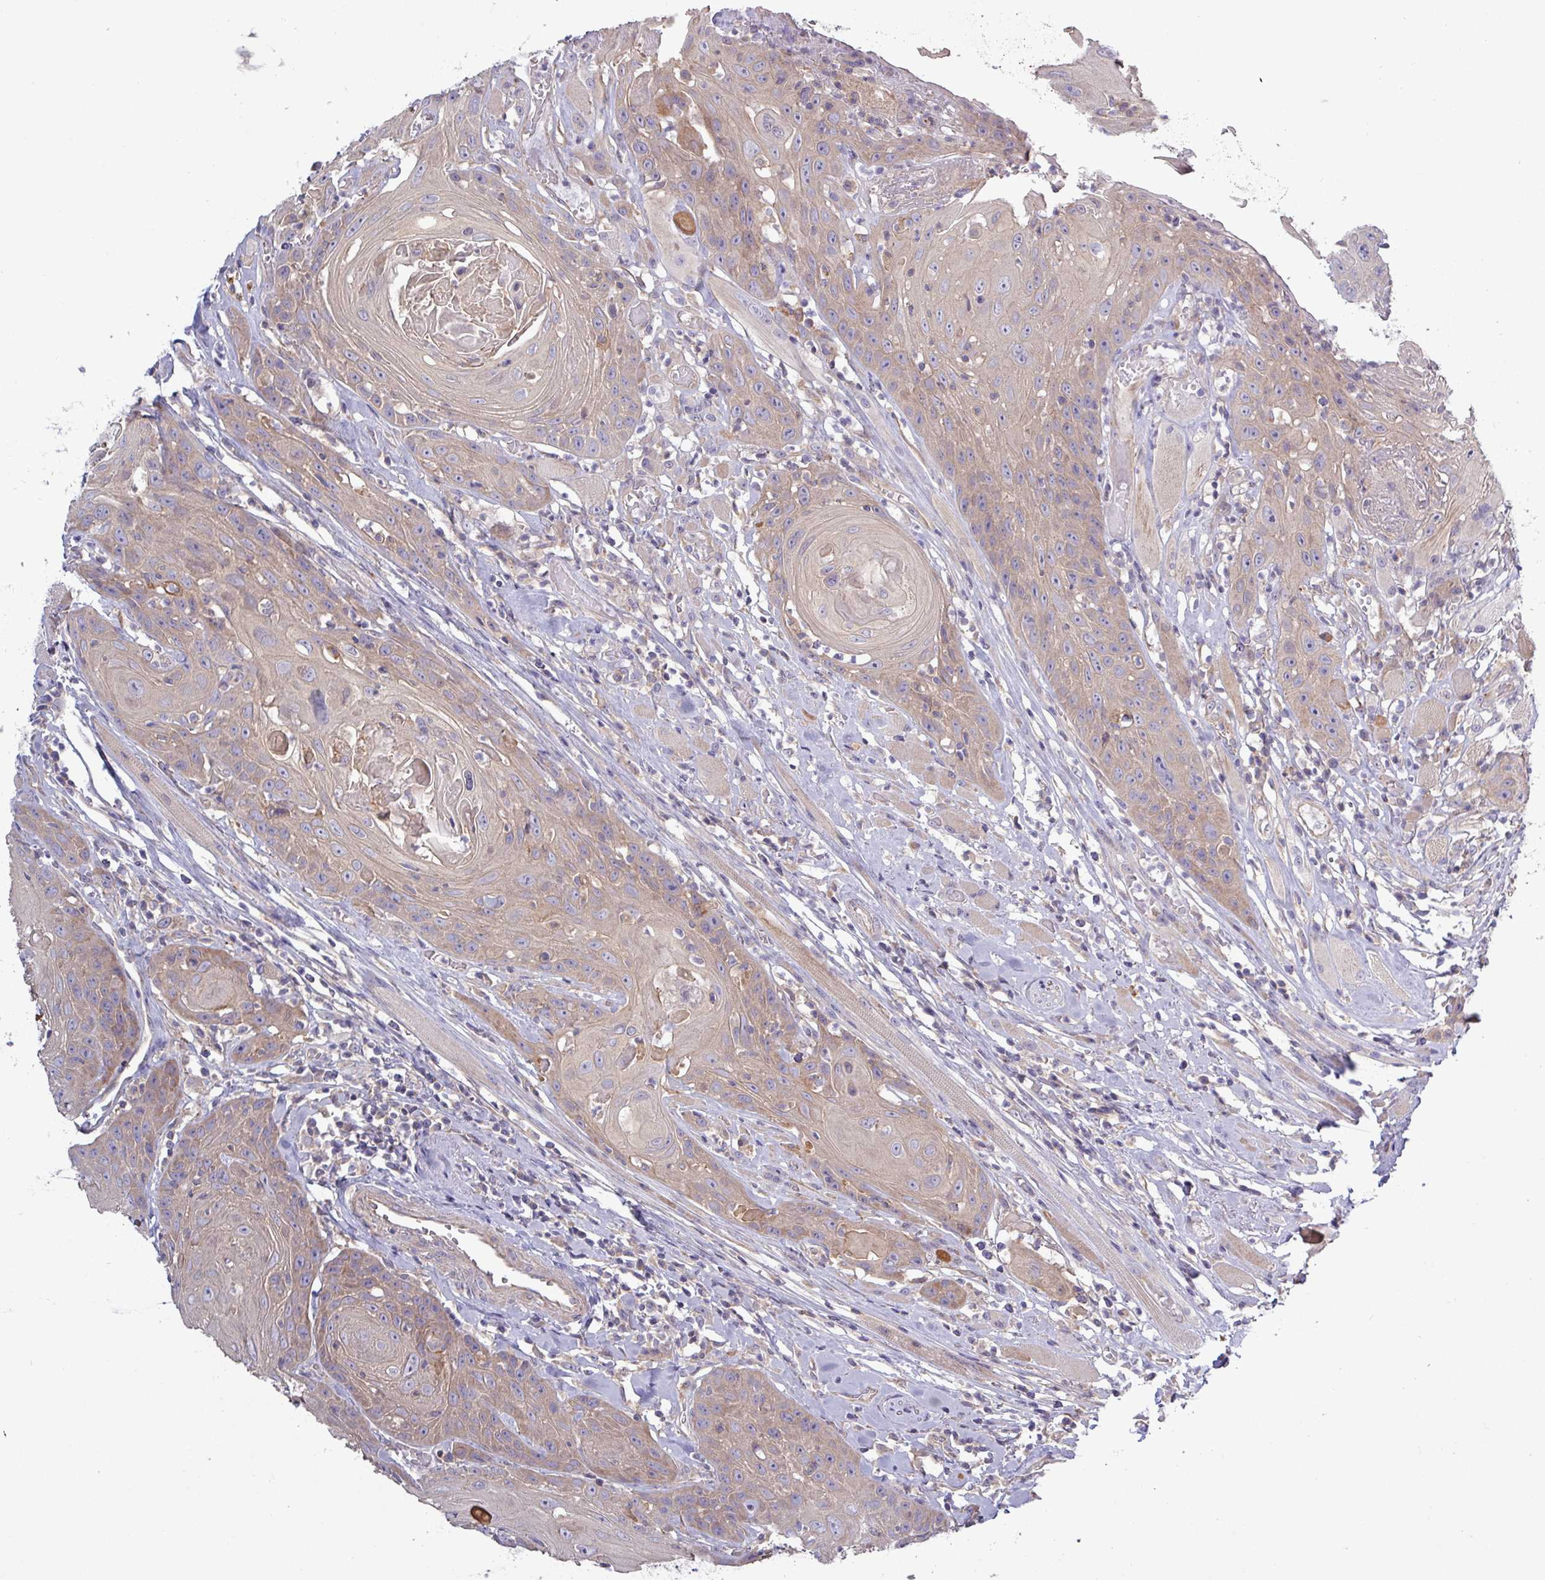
{"staining": {"intensity": "weak", "quantity": "<25%", "location": "cytoplasmic/membranous"}, "tissue": "head and neck cancer", "cell_type": "Tumor cells", "image_type": "cancer", "snomed": [{"axis": "morphology", "description": "Squamous cell carcinoma, NOS"}, {"axis": "topography", "description": "Head-Neck"}], "caption": "This is a micrograph of immunohistochemistry staining of squamous cell carcinoma (head and neck), which shows no staining in tumor cells.", "gene": "PLIN2", "patient": {"sex": "female", "age": 59}}